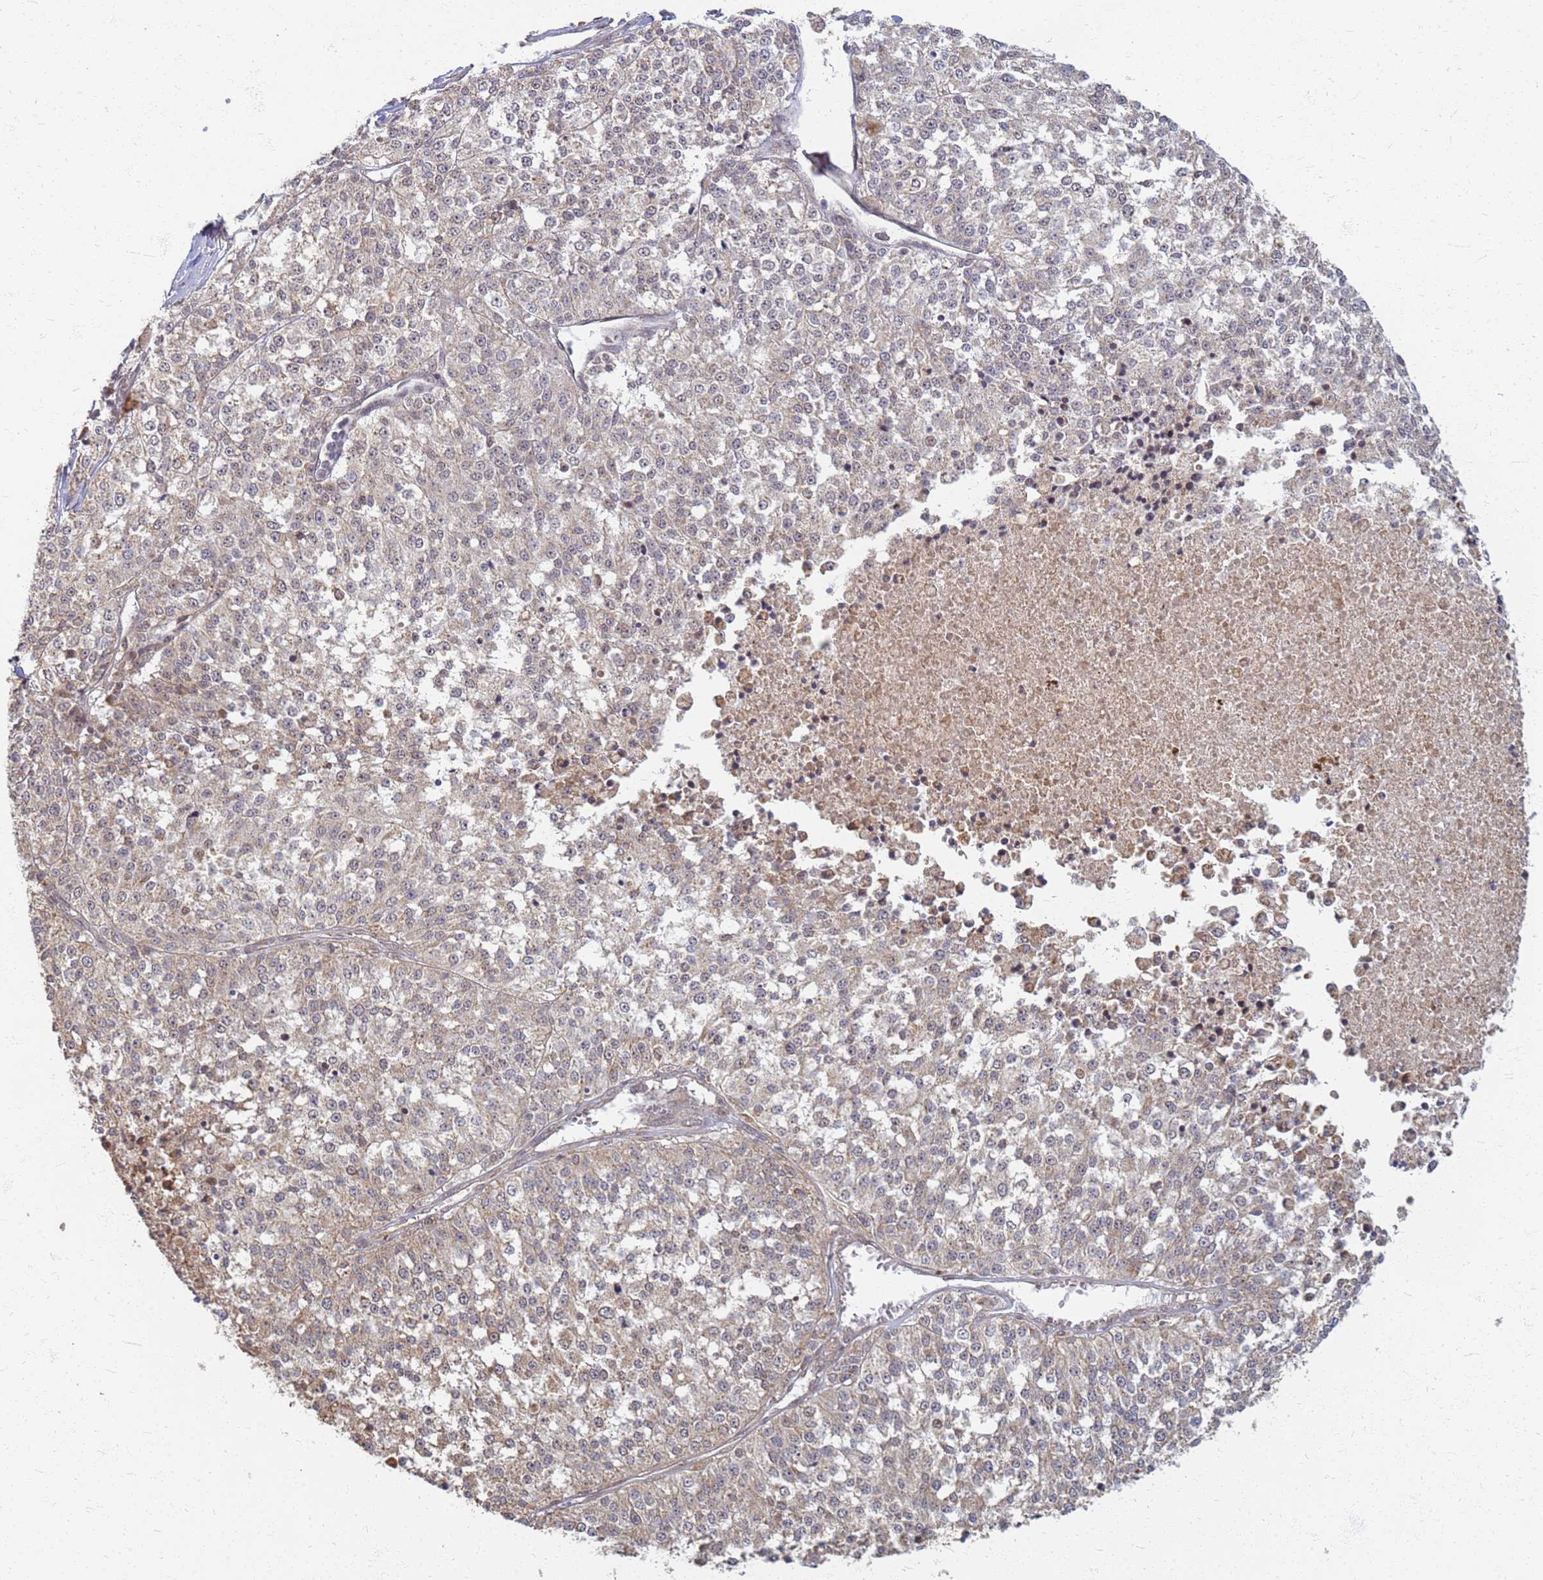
{"staining": {"intensity": "weak", "quantity": "<25%", "location": "cytoplasmic/membranous"}, "tissue": "melanoma", "cell_type": "Tumor cells", "image_type": "cancer", "snomed": [{"axis": "morphology", "description": "Malignant melanoma, NOS"}, {"axis": "topography", "description": "Skin"}], "caption": "The immunohistochemistry photomicrograph has no significant positivity in tumor cells of melanoma tissue. The staining is performed using DAB brown chromogen with nuclei counter-stained in using hematoxylin.", "gene": "ITGB4", "patient": {"sex": "female", "age": 64}}